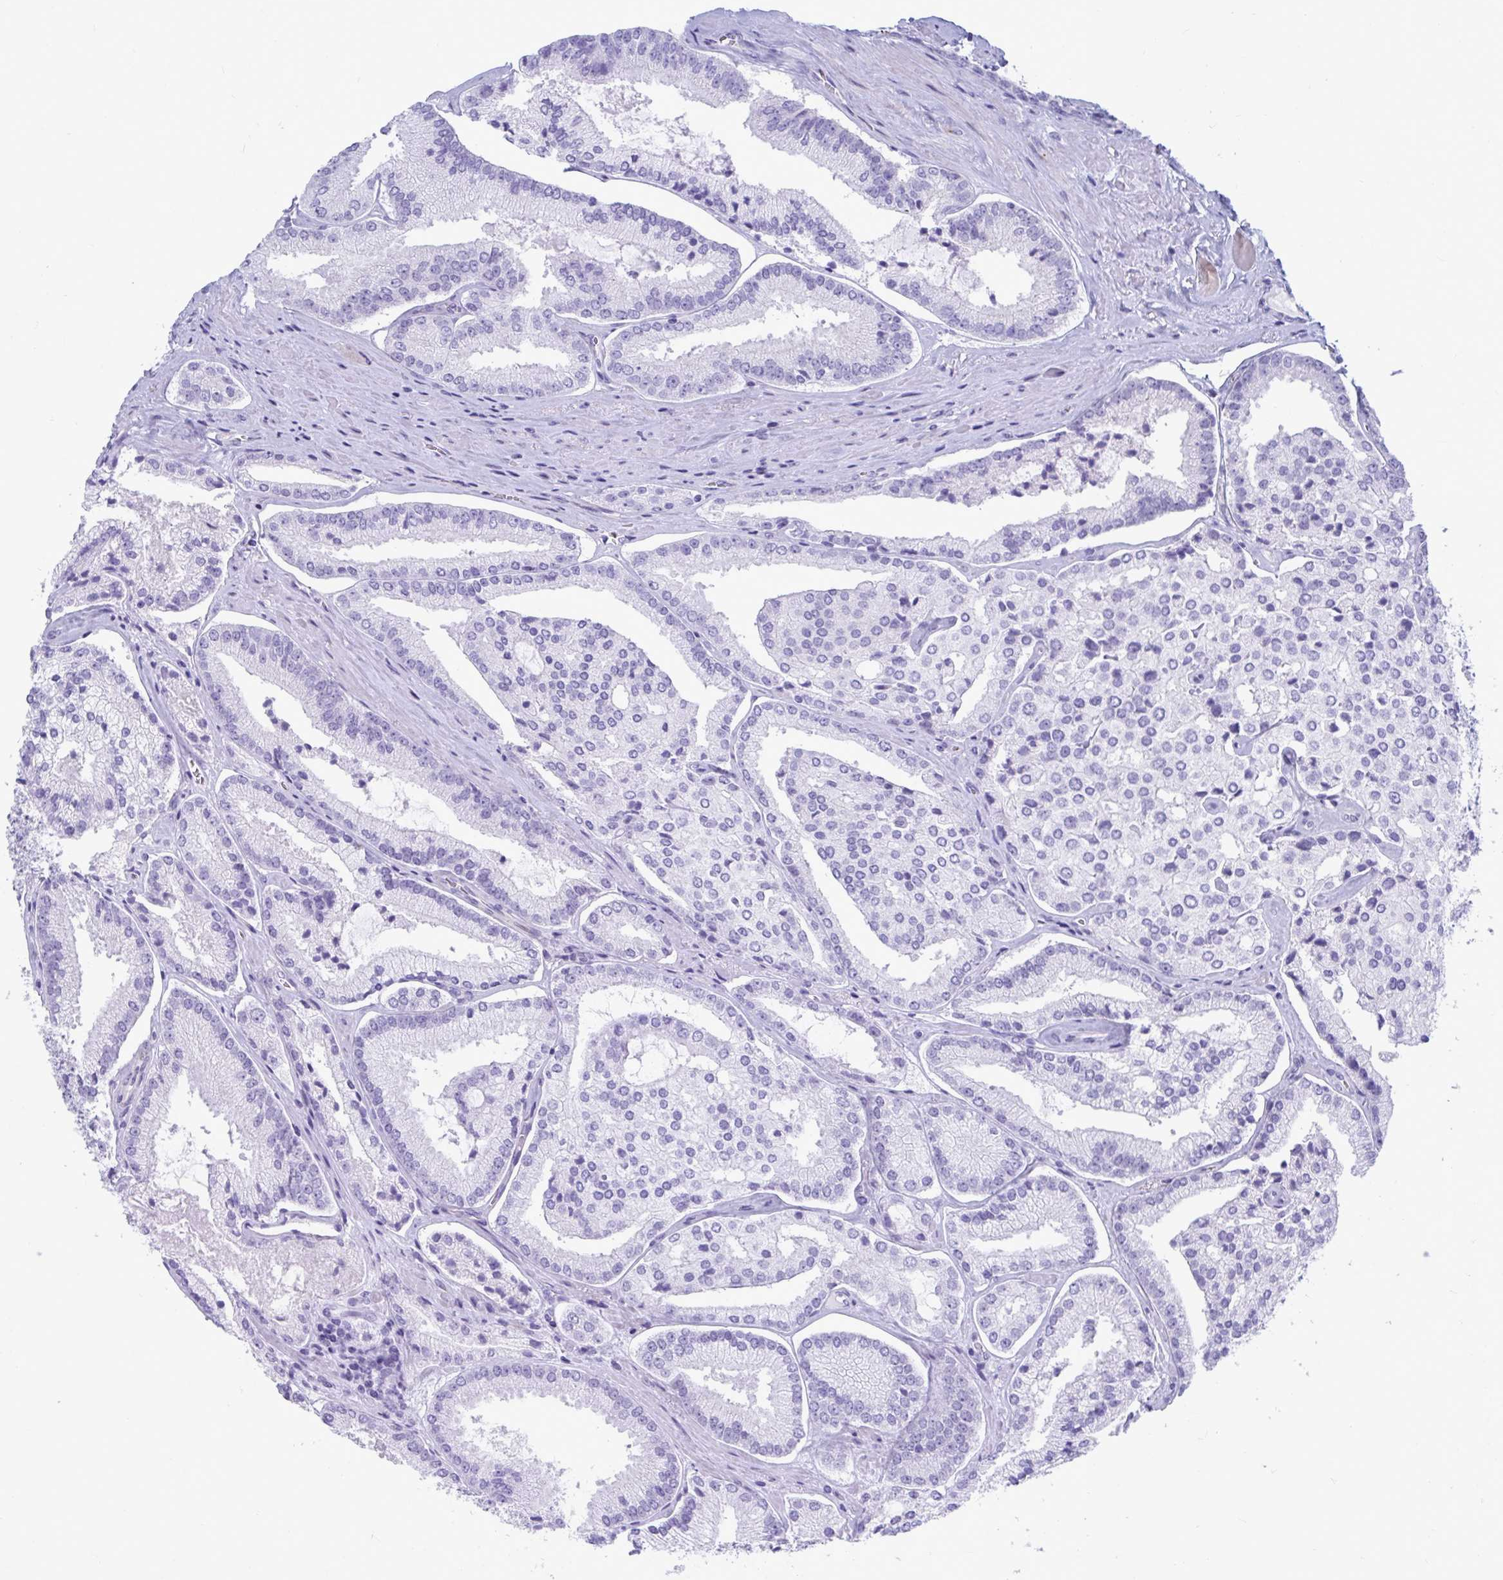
{"staining": {"intensity": "negative", "quantity": "none", "location": "none"}, "tissue": "prostate cancer", "cell_type": "Tumor cells", "image_type": "cancer", "snomed": [{"axis": "morphology", "description": "Adenocarcinoma, High grade"}, {"axis": "topography", "description": "Prostate"}], "caption": "The histopathology image demonstrates no staining of tumor cells in prostate high-grade adenocarcinoma. (DAB immunohistochemistry (IHC), high magnification).", "gene": "TTC30B", "patient": {"sex": "male", "age": 73}}